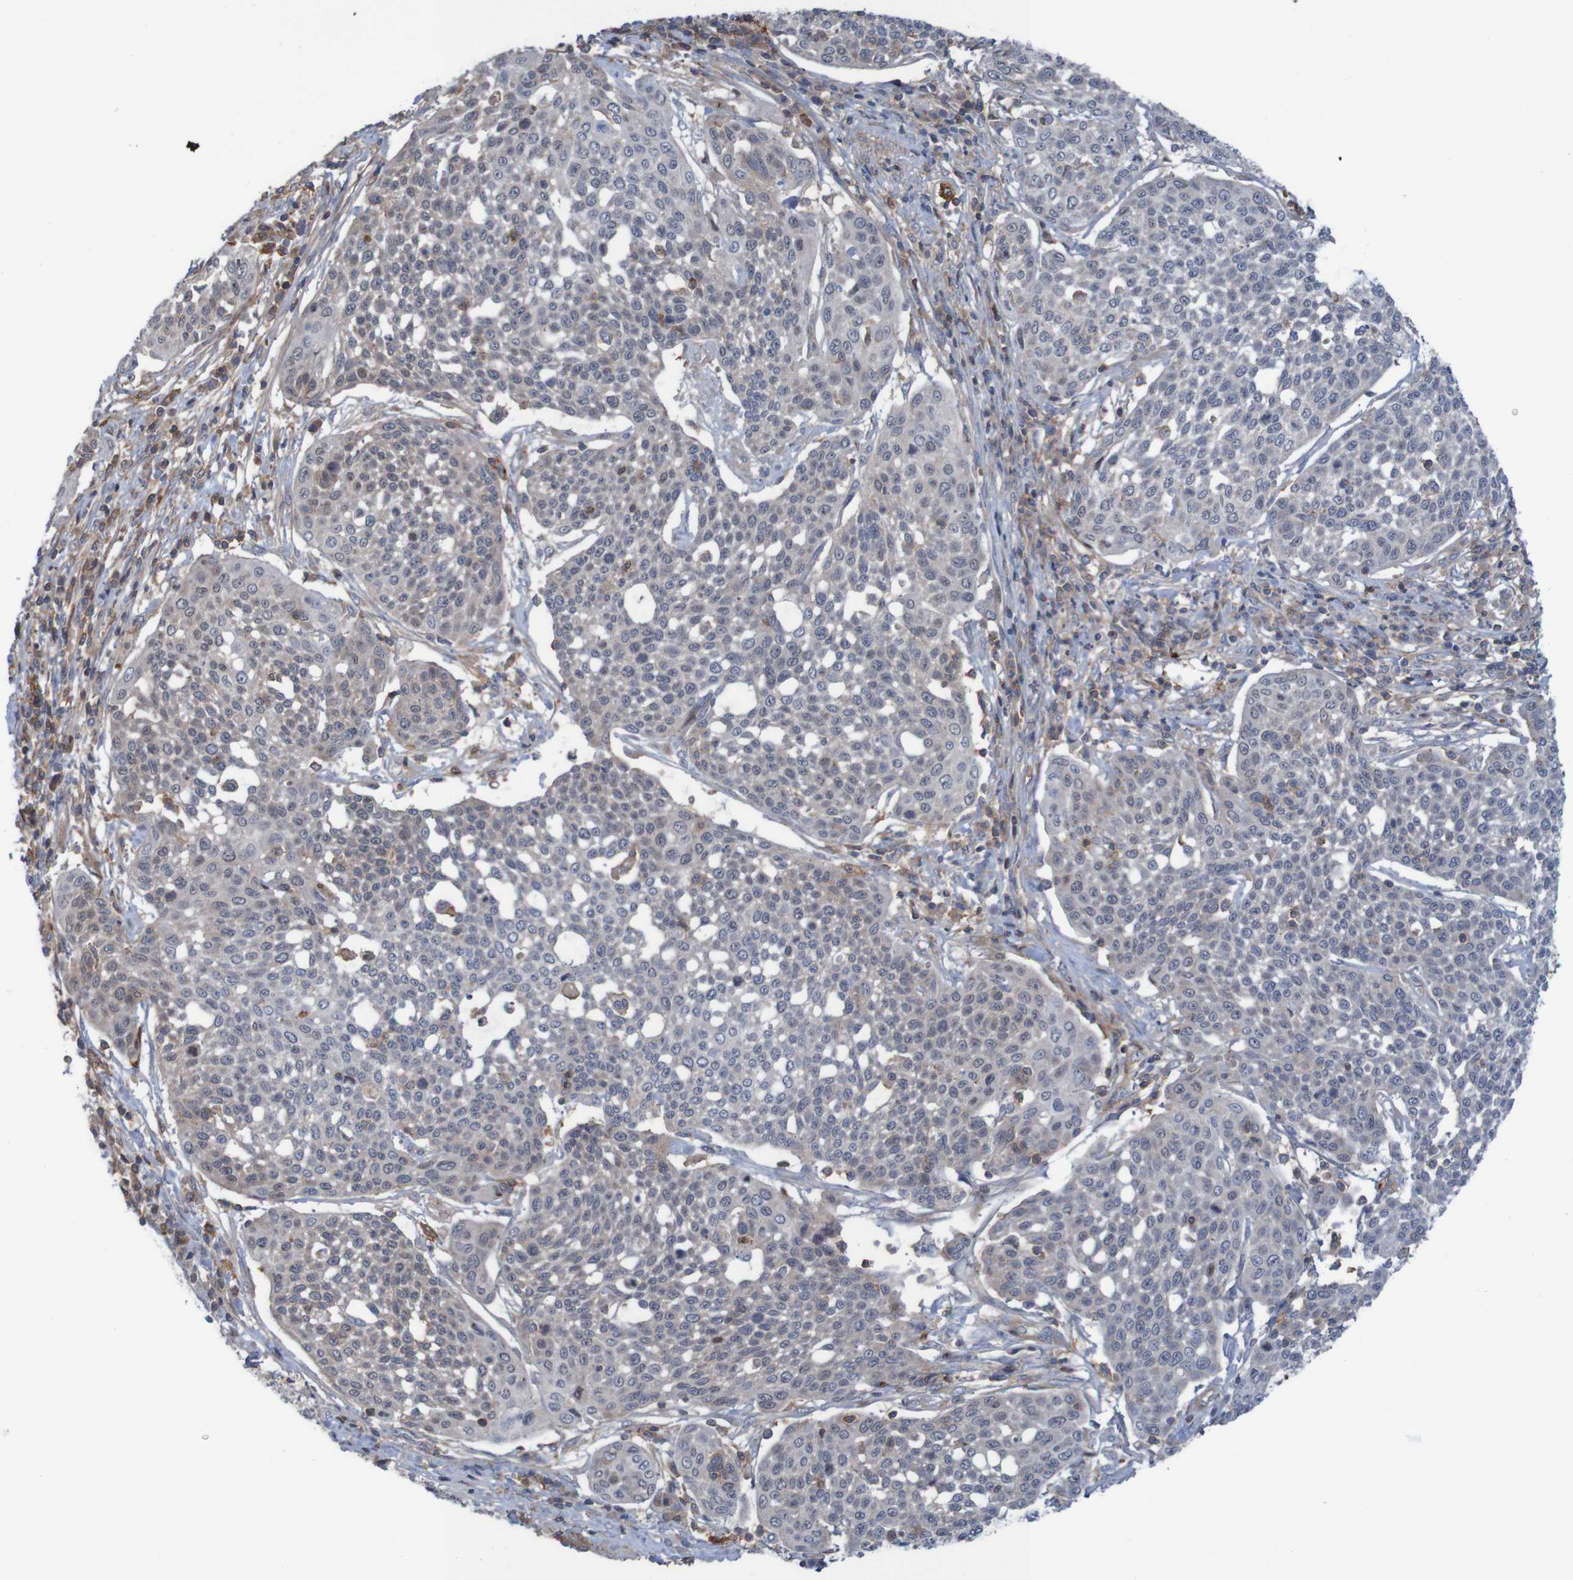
{"staining": {"intensity": "weak", "quantity": ">75%", "location": "cytoplasmic/membranous"}, "tissue": "cervical cancer", "cell_type": "Tumor cells", "image_type": "cancer", "snomed": [{"axis": "morphology", "description": "Squamous cell carcinoma, NOS"}, {"axis": "topography", "description": "Cervix"}], "caption": "DAB (3,3'-diaminobenzidine) immunohistochemical staining of squamous cell carcinoma (cervical) demonstrates weak cytoplasmic/membranous protein expression in about >75% of tumor cells.", "gene": "PDGFB", "patient": {"sex": "female", "age": 34}}